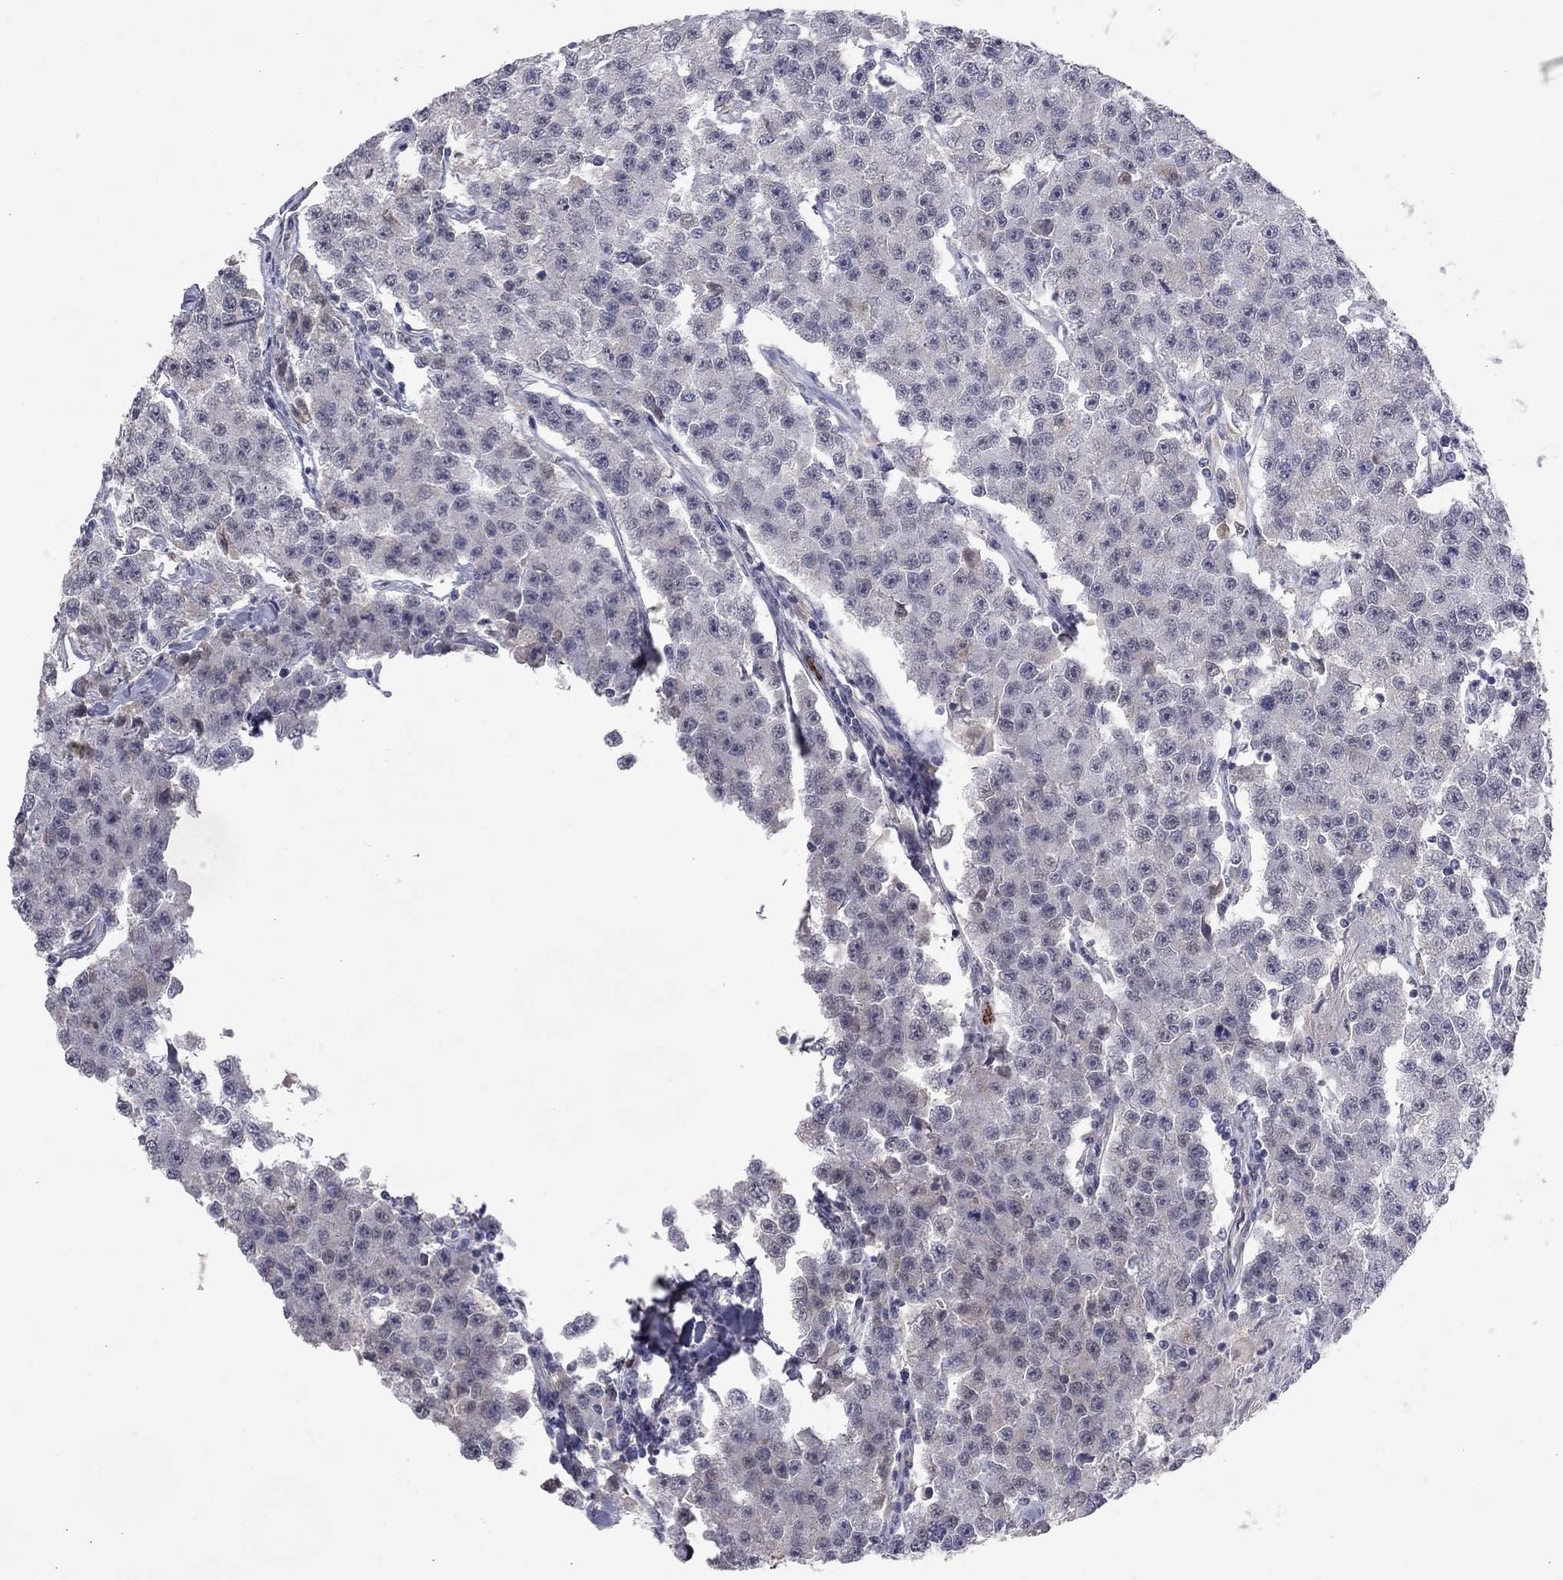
{"staining": {"intensity": "negative", "quantity": "none", "location": "none"}, "tissue": "testis cancer", "cell_type": "Tumor cells", "image_type": "cancer", "snomed": [{"axis": "morphology", "description": "Seminoma, NOS"}, {"axis": "topography", "description": "Testis"}], "caption": "Testis cancer was stained to show a protein in brown. There is no significant positivity in tumor cells. (Brightfield microscopy of DAB (3,3'-diaminobenzidine) immunohistochemistry (IHC) at high magnification).", "gene": "IP6K3", "patient": {"sex": "male", "age": 59}}